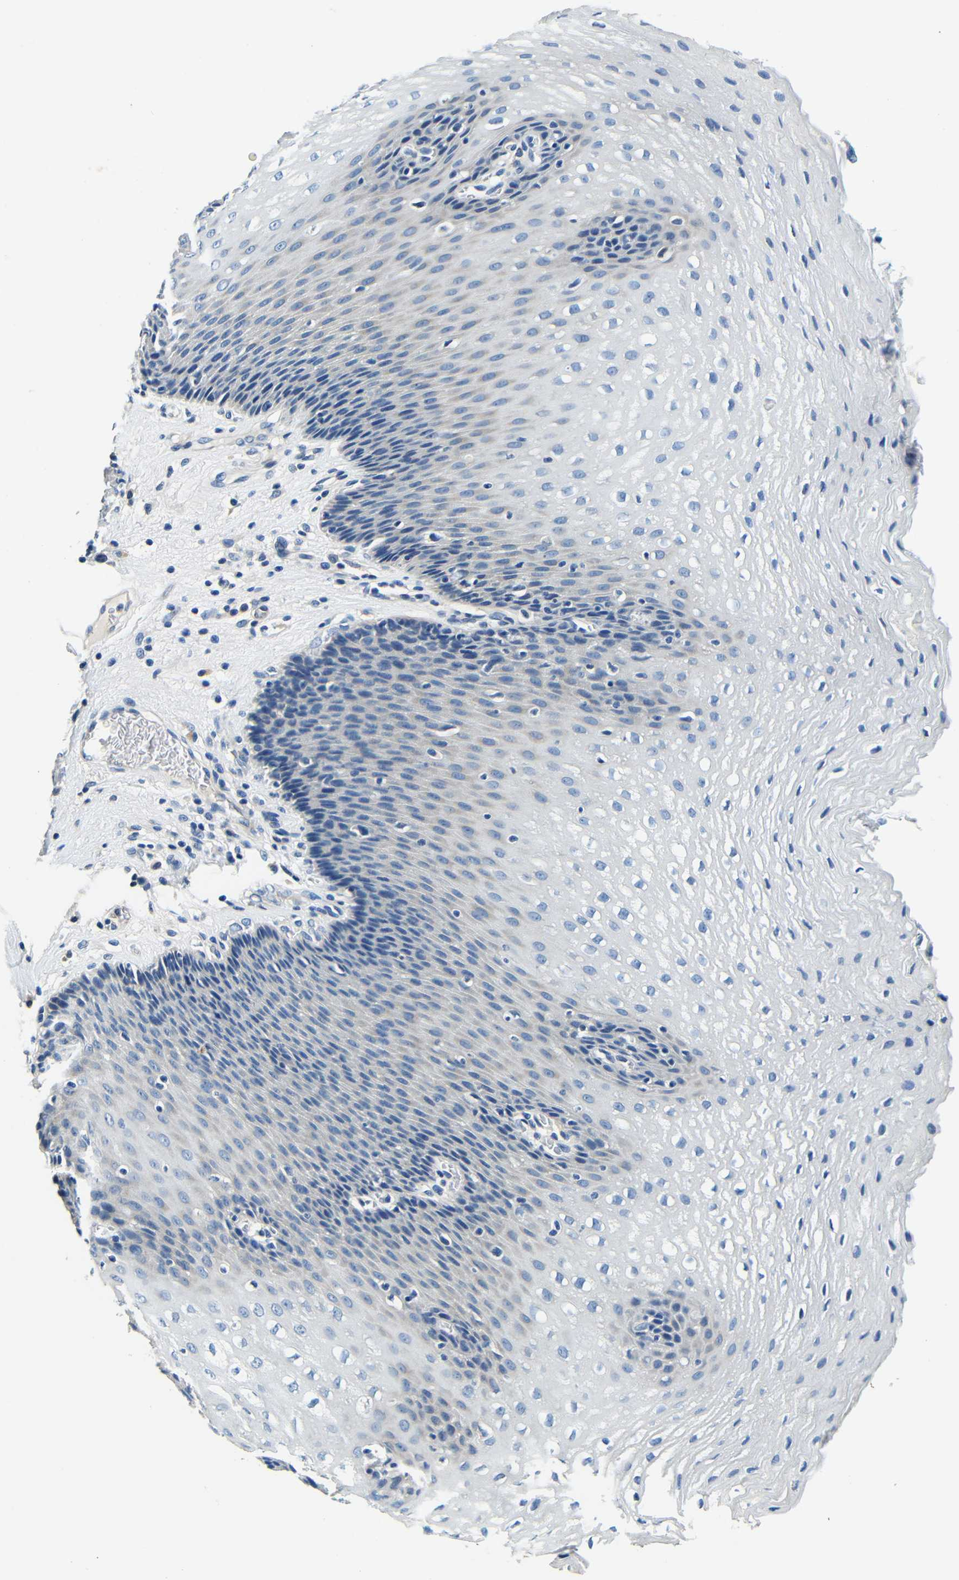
{"staining": {"intensity": "negative", "quantity": "none", "location": "none"}, "tissue": "esophagus", "cell_type": "Squamous epithelial cells", "image_type": "normal", "snomed": [{"axis": "morphology", "description": "Normal tissue, NOS"}, {"axis": "topography", "description": "Esophagus"}], "caption": "Immunohistochemistry of unremarkable human esophagus demonstrates no positivity in squamous epithelial cells.", "gene": "FMO5", "patient": {"sex": "male", "age": 48}}